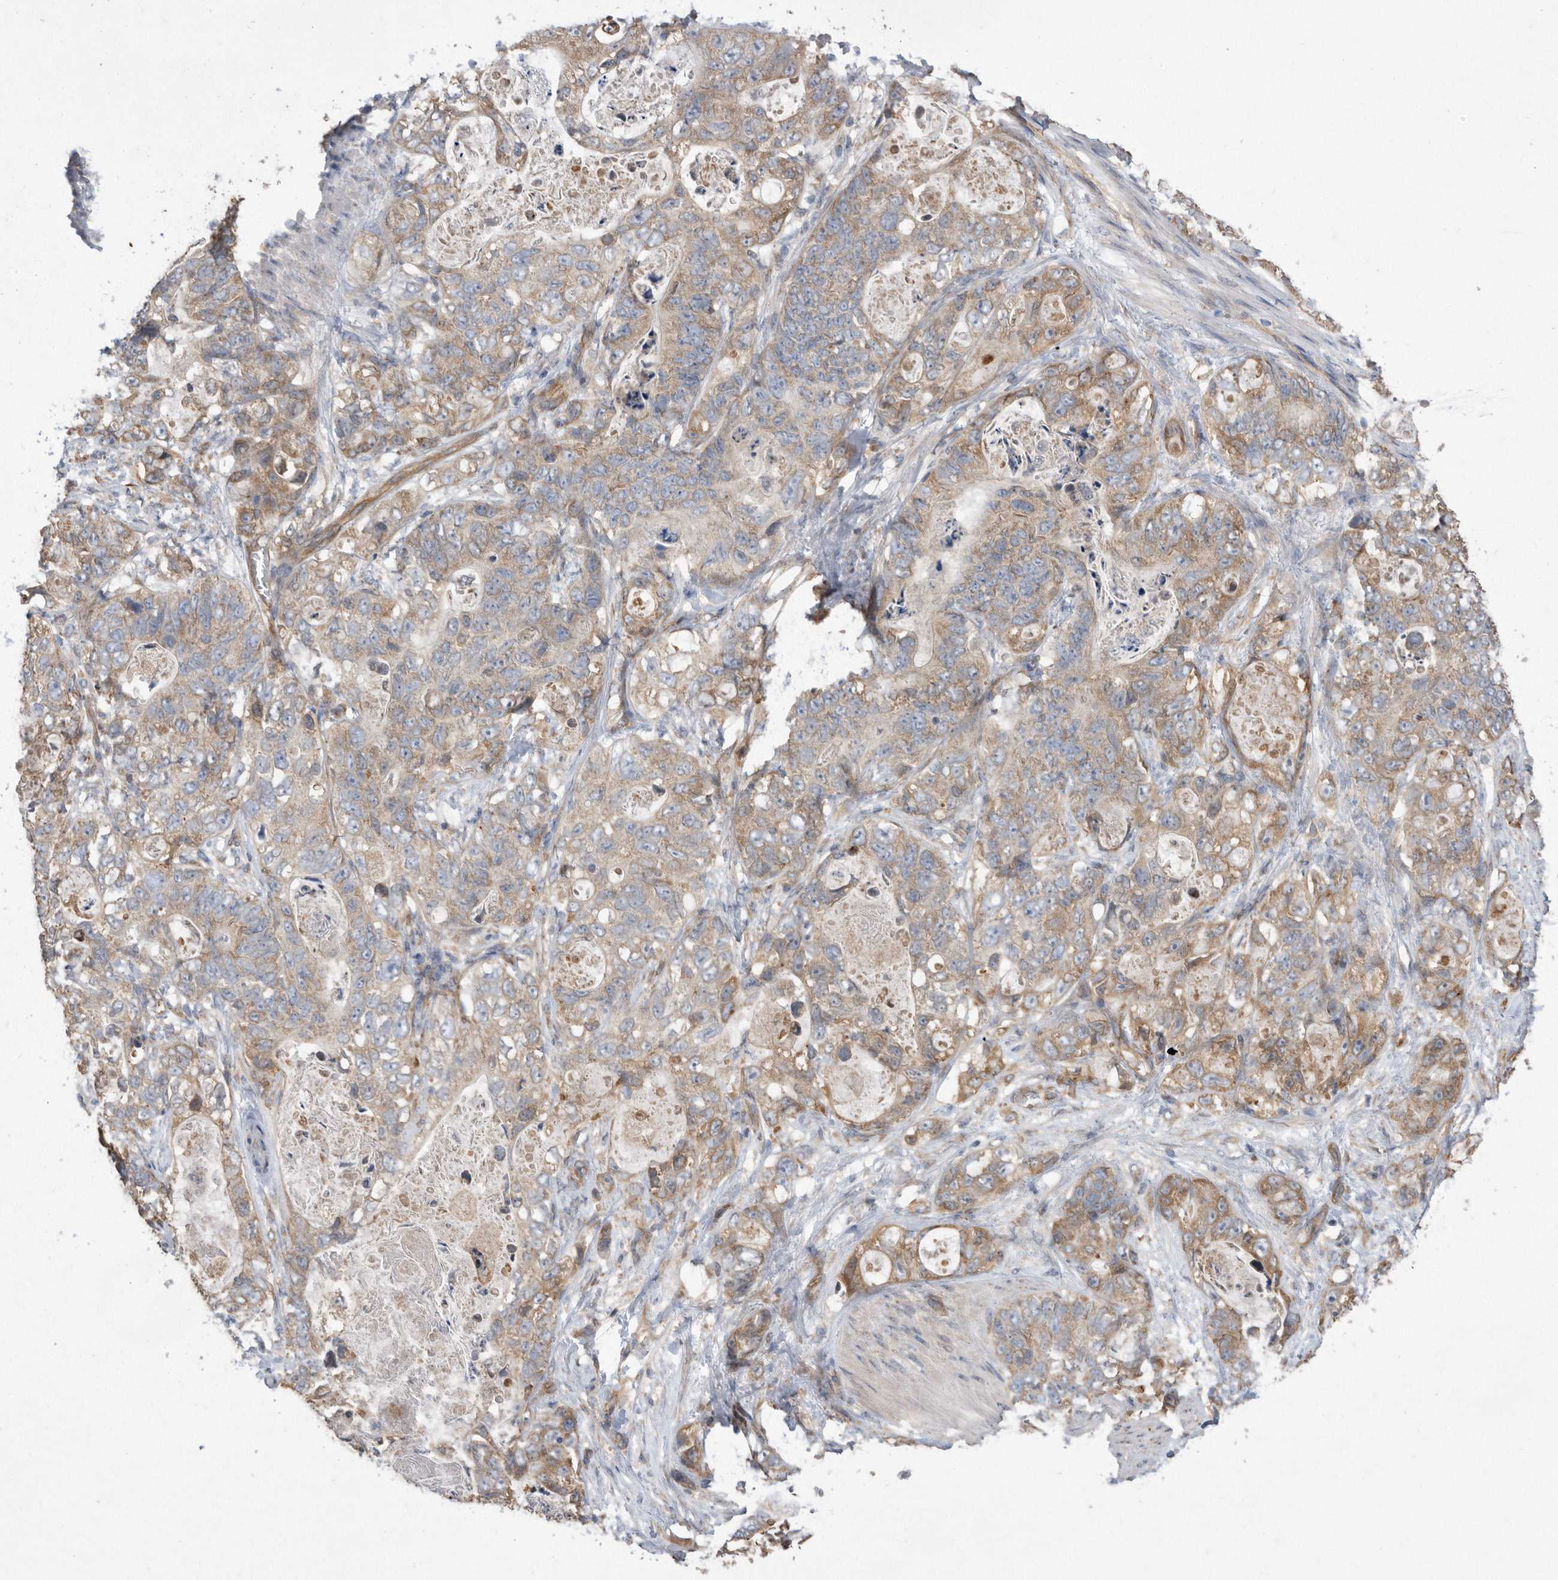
{"staining": {"intensity": "moderate", "quantity": "25%-75%", "location": "cytoplasmic/membranous"}, "tissue": "stomach cancer", "cell_type": "Tumor cells", "image_type": "cancer", "snomed": [{"axis": "morphology", "description": "Normal tissue, NOS"}, {"axis": "morphology", "description": "Adenocarcinoma, NOS"}, {"axis": "topography", "description": "Stomach"}], "caption": "DAB (3,3'-diaminobenzidine) immunohistochemical staining of stomach cancer (adenocarcinoma) demonstrates moderate cytoplasmic/membranous protein staining in about 25%-75% of tumor cells. (DAB = brown stain, brightfield microscopy at high magnification).", "gene": "PON2", "patient": {"sex": "female", "age": 89}}